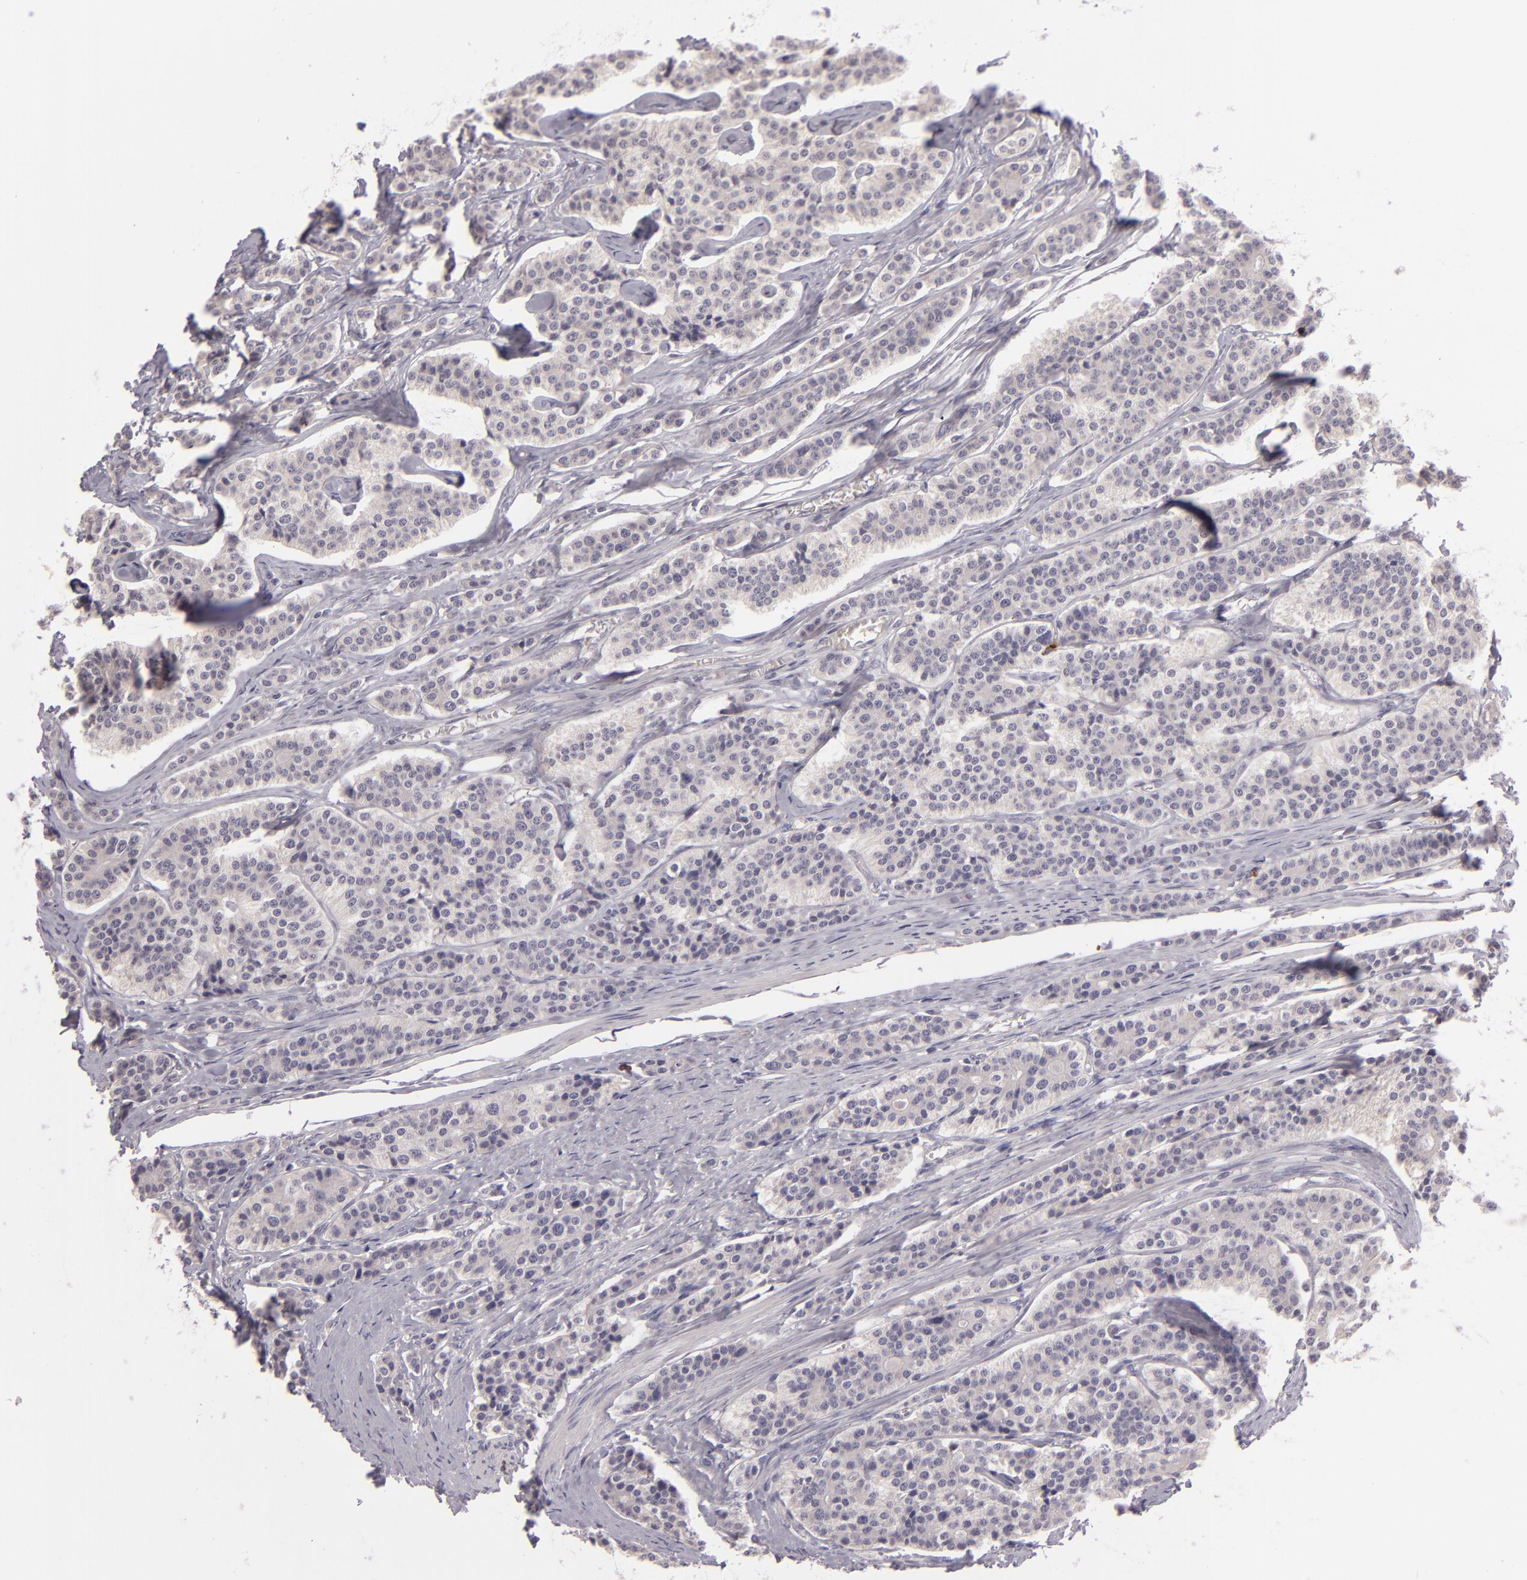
{"staining": {"intensity": "negative", "quantity": "none", "location": "none"}, "tissue": "carcinoid", "cell_type": "Tumor cells", "image_type": "cancer", "snomed": [{"axis": "morphology", "description": "Carcinoid, malignant, NOS"}, {"axis": "topography", "description": "Small intestine"}], "caption": "DAB (3,3'-diaminobenzidine) immunohistochemical staining of carcinoid demonstrates no significant expression in tumor cells.", "gene": "EGFL6", "patient": {"sex": "male", "age": 63}}